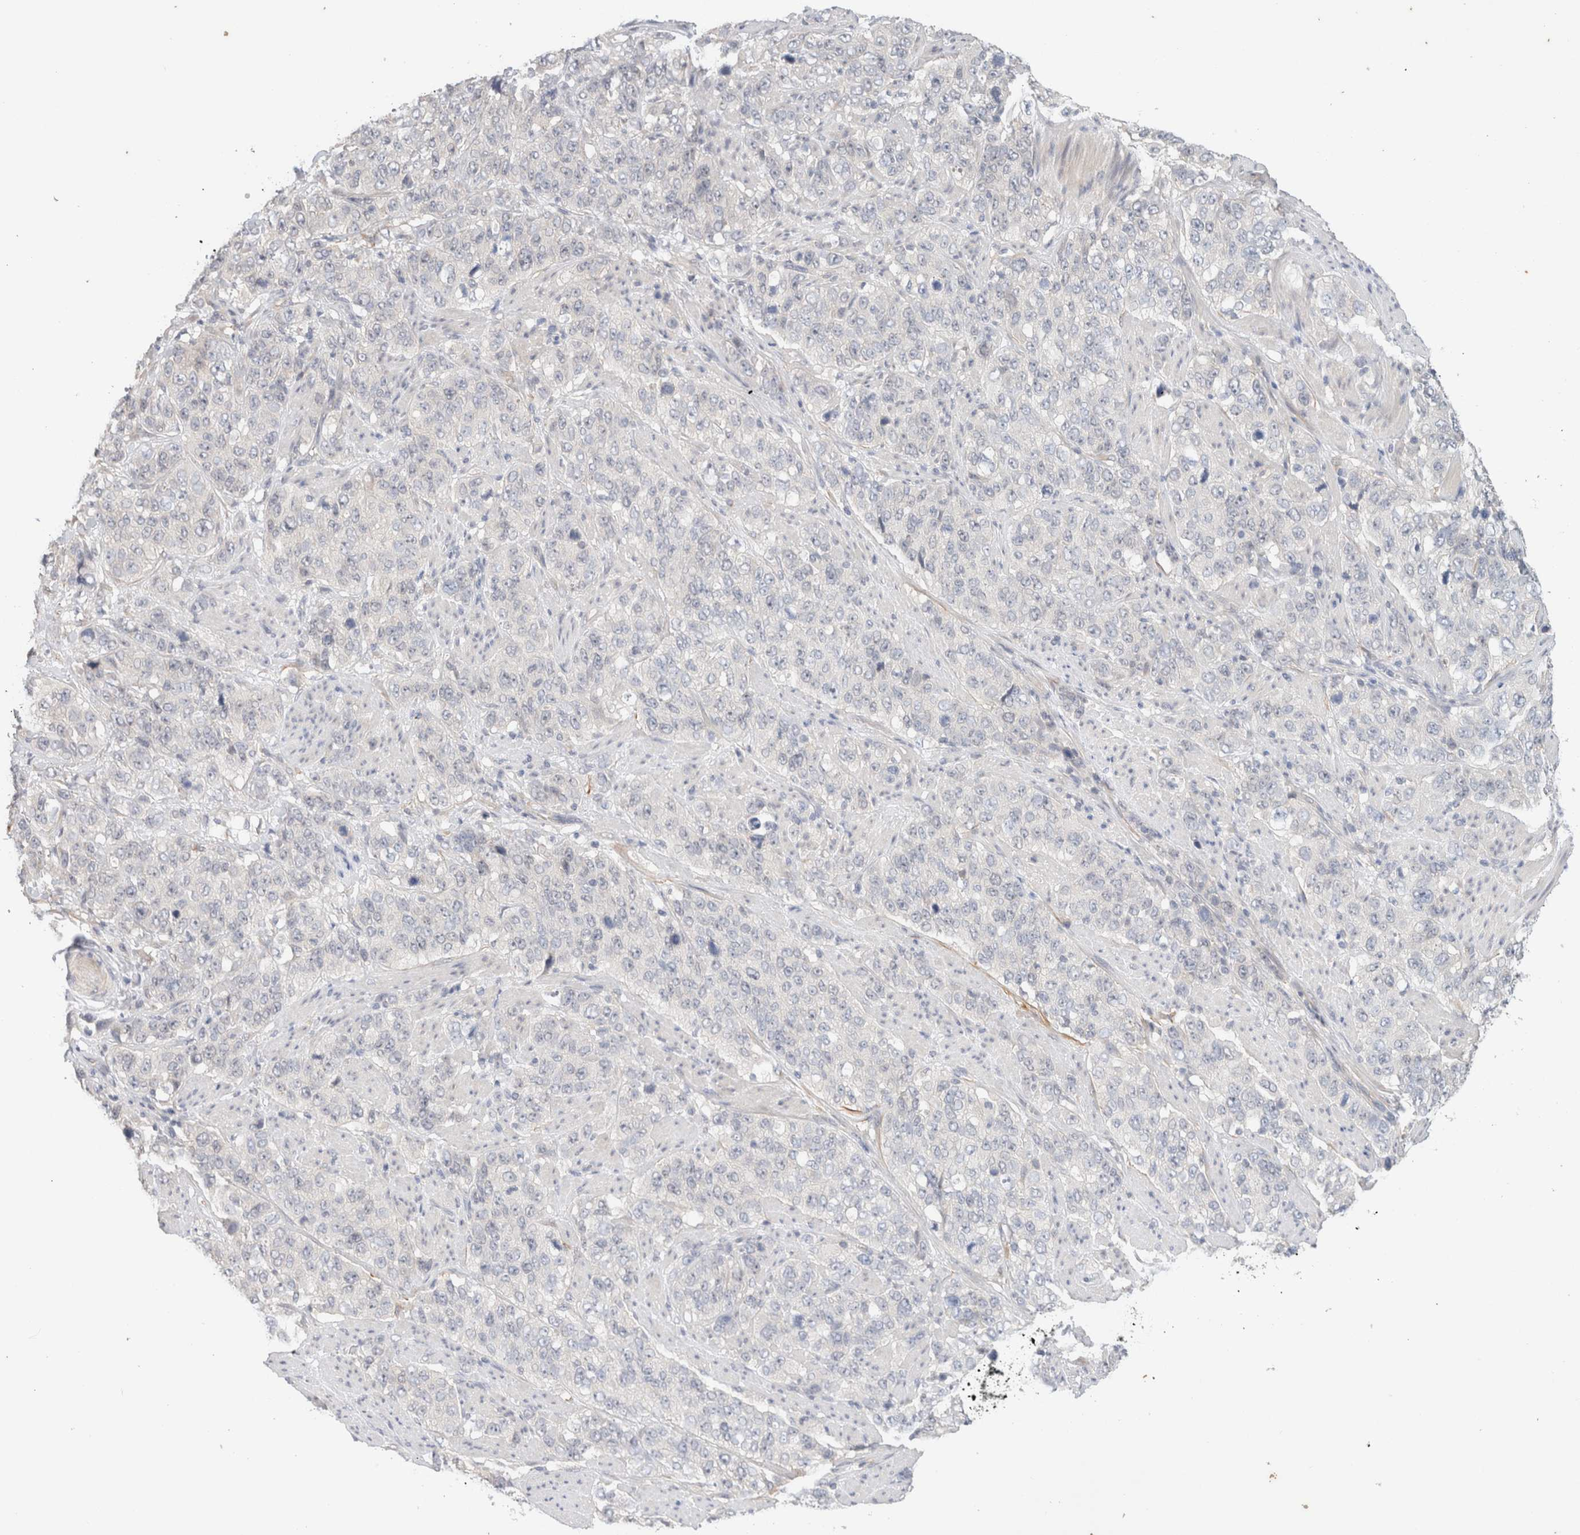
{"staining": {"intensity": "negative", "quantity": "none", "location": "none"}, "tissue": "stomach cancer", "cell_type": "Tumor cells", "image_type": "cancer", "snomed": [{"axis": "morphology", "description": "Adenocarcinoma, NOS"}, {"axis": "topography", "description": "Stomach"}], "caption": "Protein analysis of stomach cancer (adenocarcinoma) demonstrates no significant expression in tumor cells.", "gene": "SPRTN", "patient": {"sex": "male", "age": 48}}